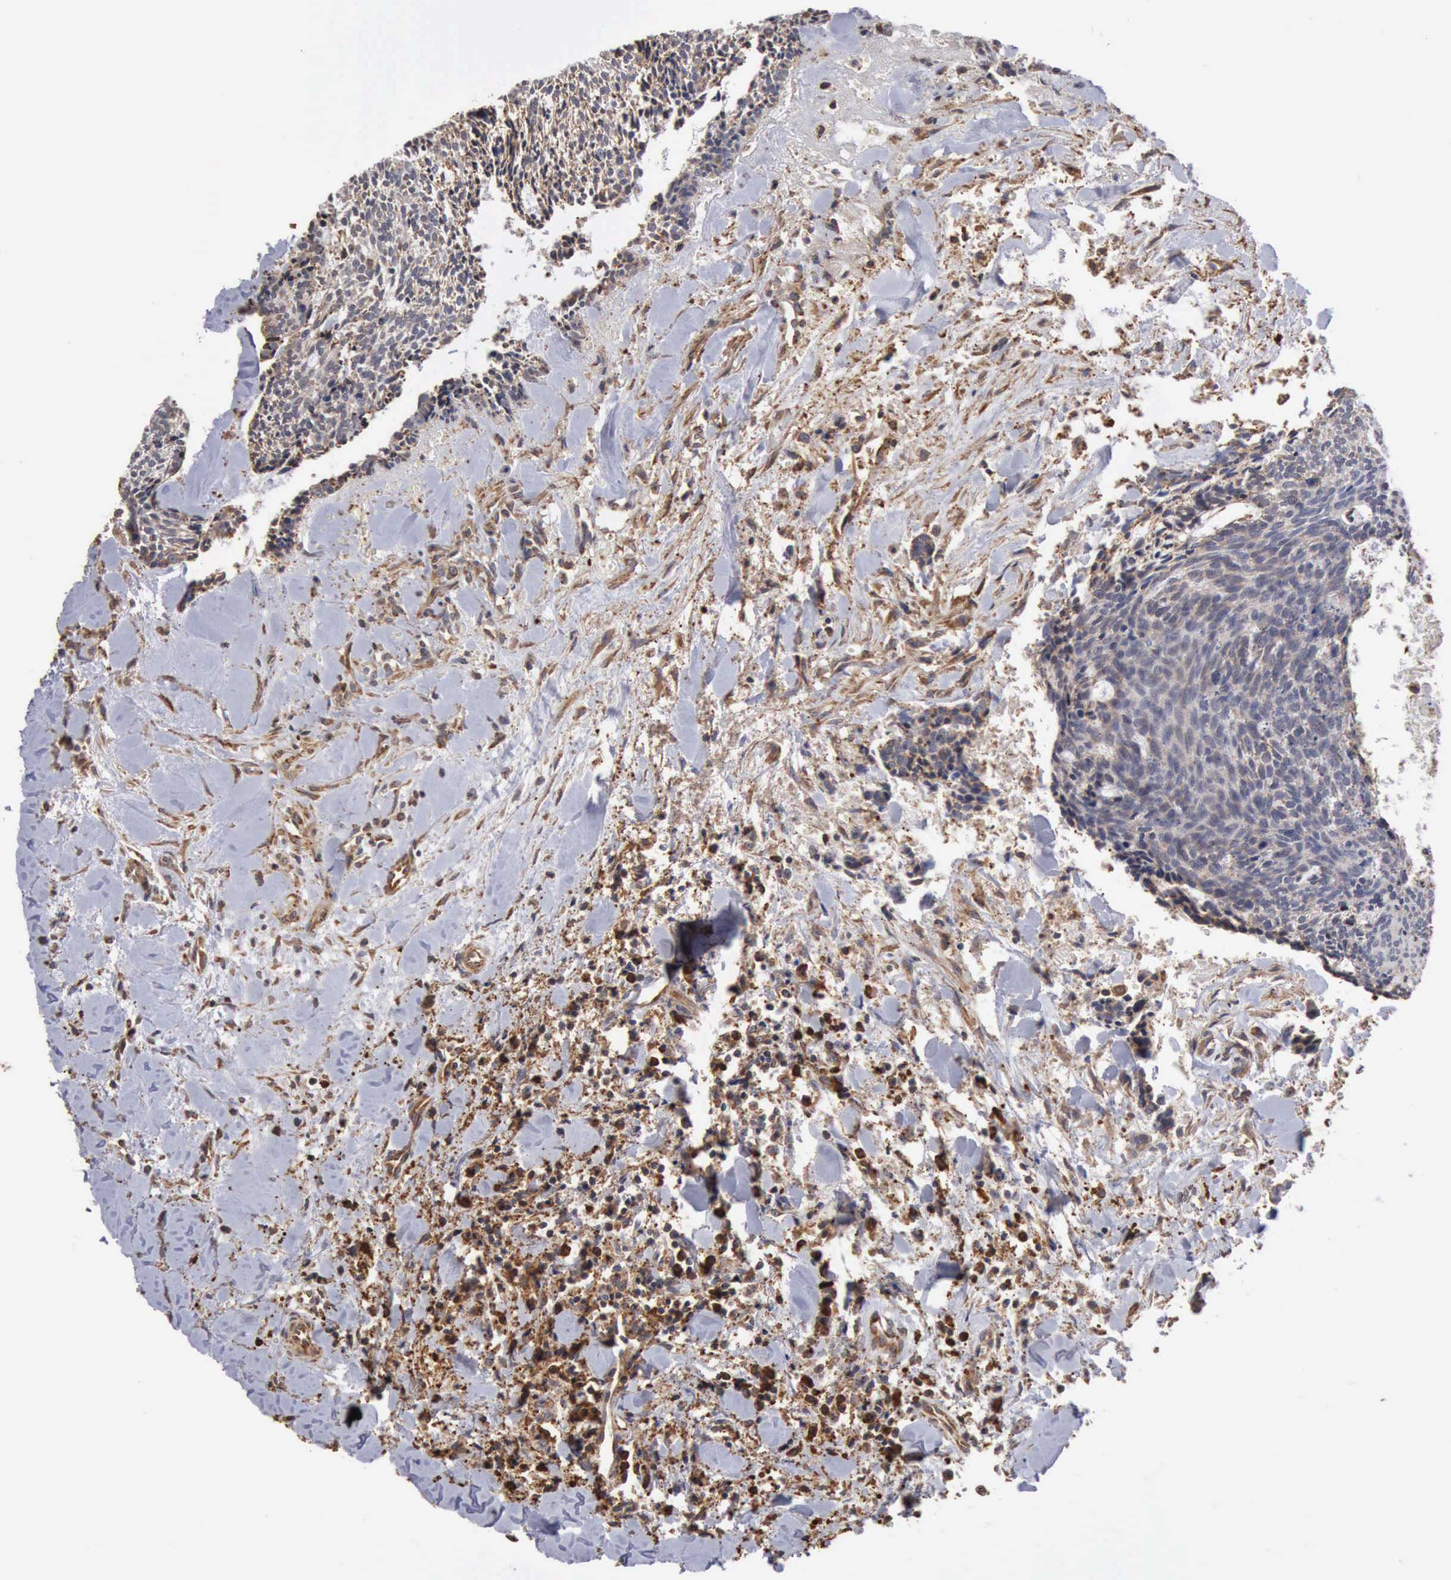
{"staining": {"intensity": "negative", "quantity": "none", "location": "none"}, "tissue": "head and neck cancer", "cell_type": "Tumor cells", "image_type": "cancer", "snomed": [{"axis": "morphology", "description": "Squamous cell carcinoma, NOS"}, {"axis": "topography", "description": "Salivary gland"}, {"axis": "topography", "description": "Head-Neck"}], "caption": "Immunohistochemistry (IHC) image of human head and neck cancer stained for a protein (brown), which shows no positivity in tumor cells.", "gene": "GPR101", "patient": {"sex": "male", "age": 70}}